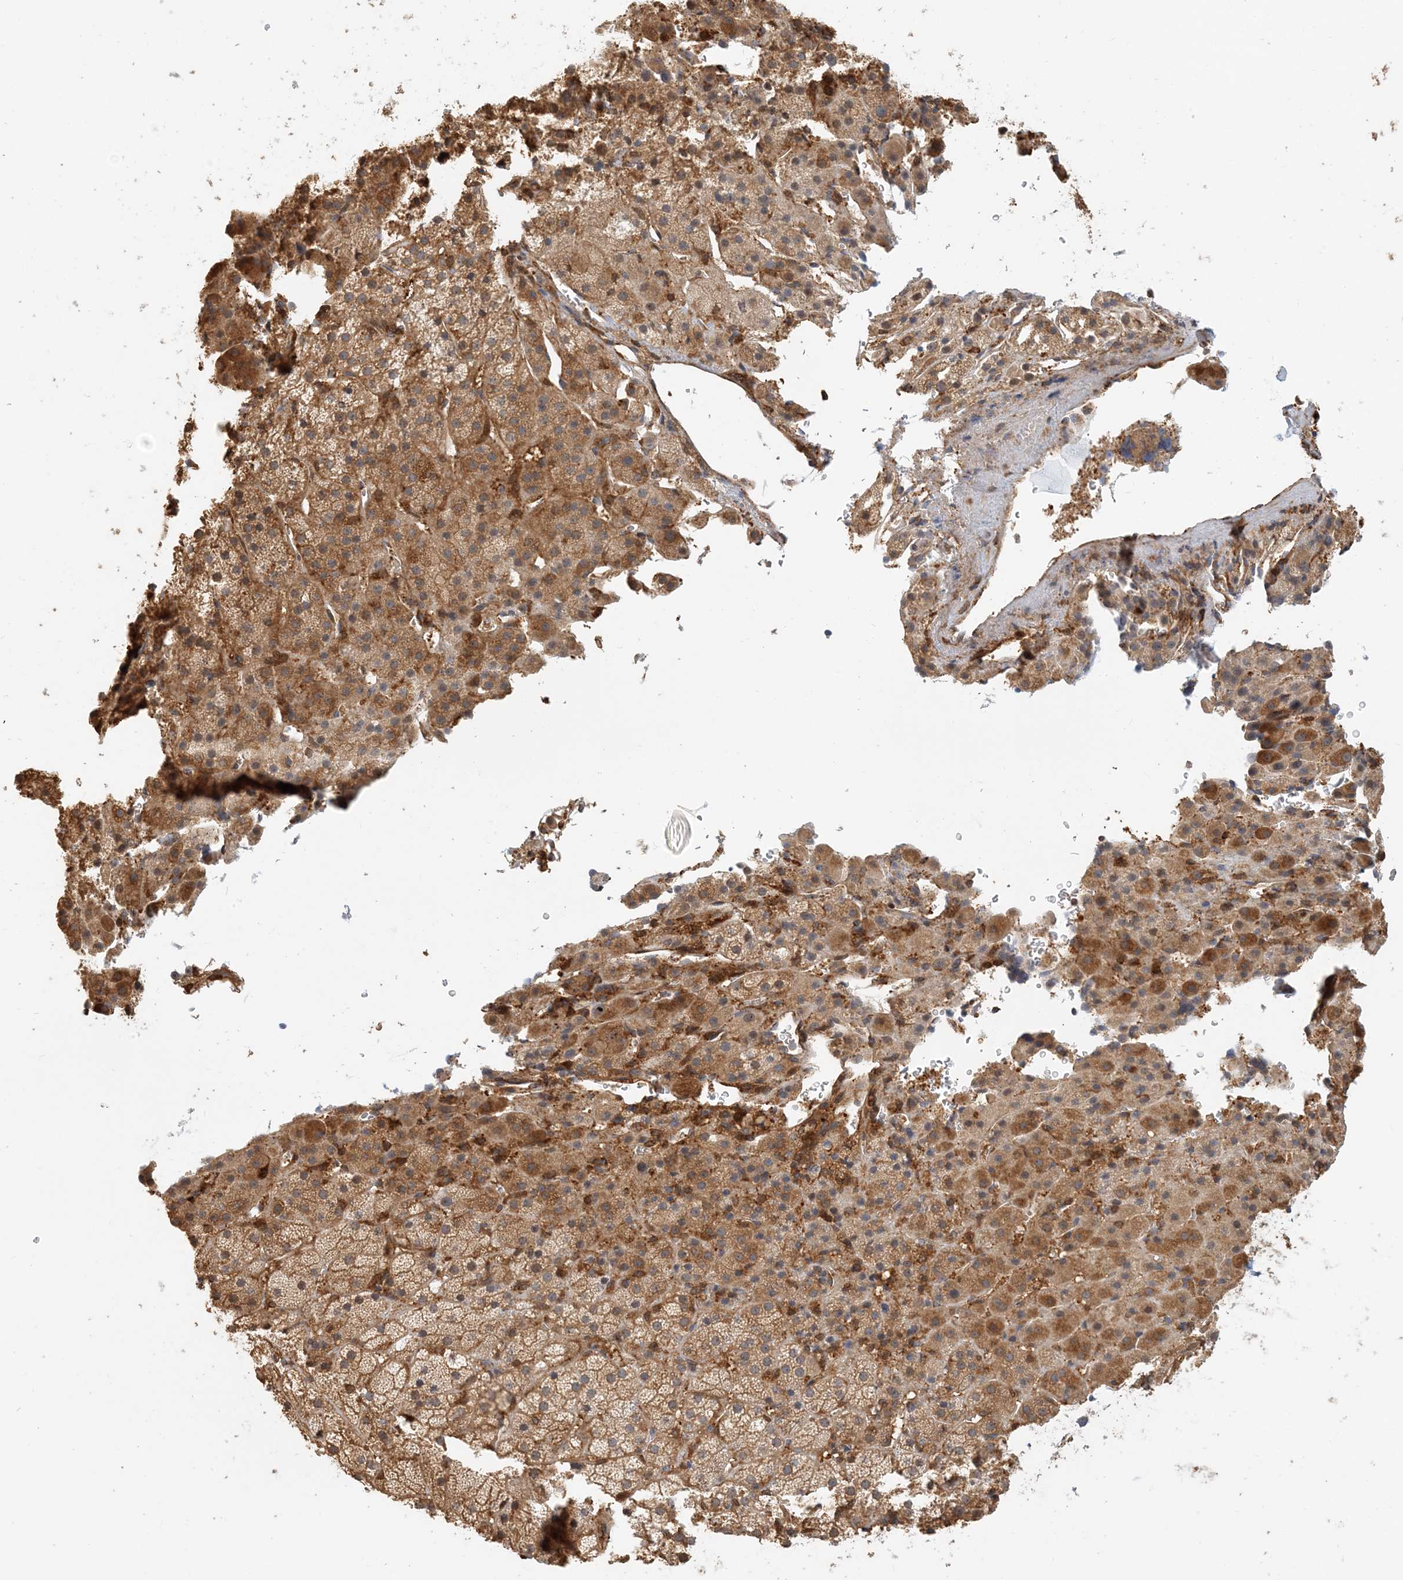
{"staining": {"intensity": "moderate", "quantity": ">75%", "location": "cytoplasmic/membranous"}, "tissue": "adrenal gland", "cell_type": "Glandular cells", "image_type": "normal", "snomed": [{"axis": "morphology", "description": "Normal tissue, NOS"}, {"axis": "topography", "description": "Adrenal gland"}], "caption": "Immunohistochemistry of normal adrenal gland displays medium levels of moderate cytoplasmic/membranous staining in about >75% of glandular cells.", "gene": "HNMT", "patient": {"sex": "female", "age": 57}}